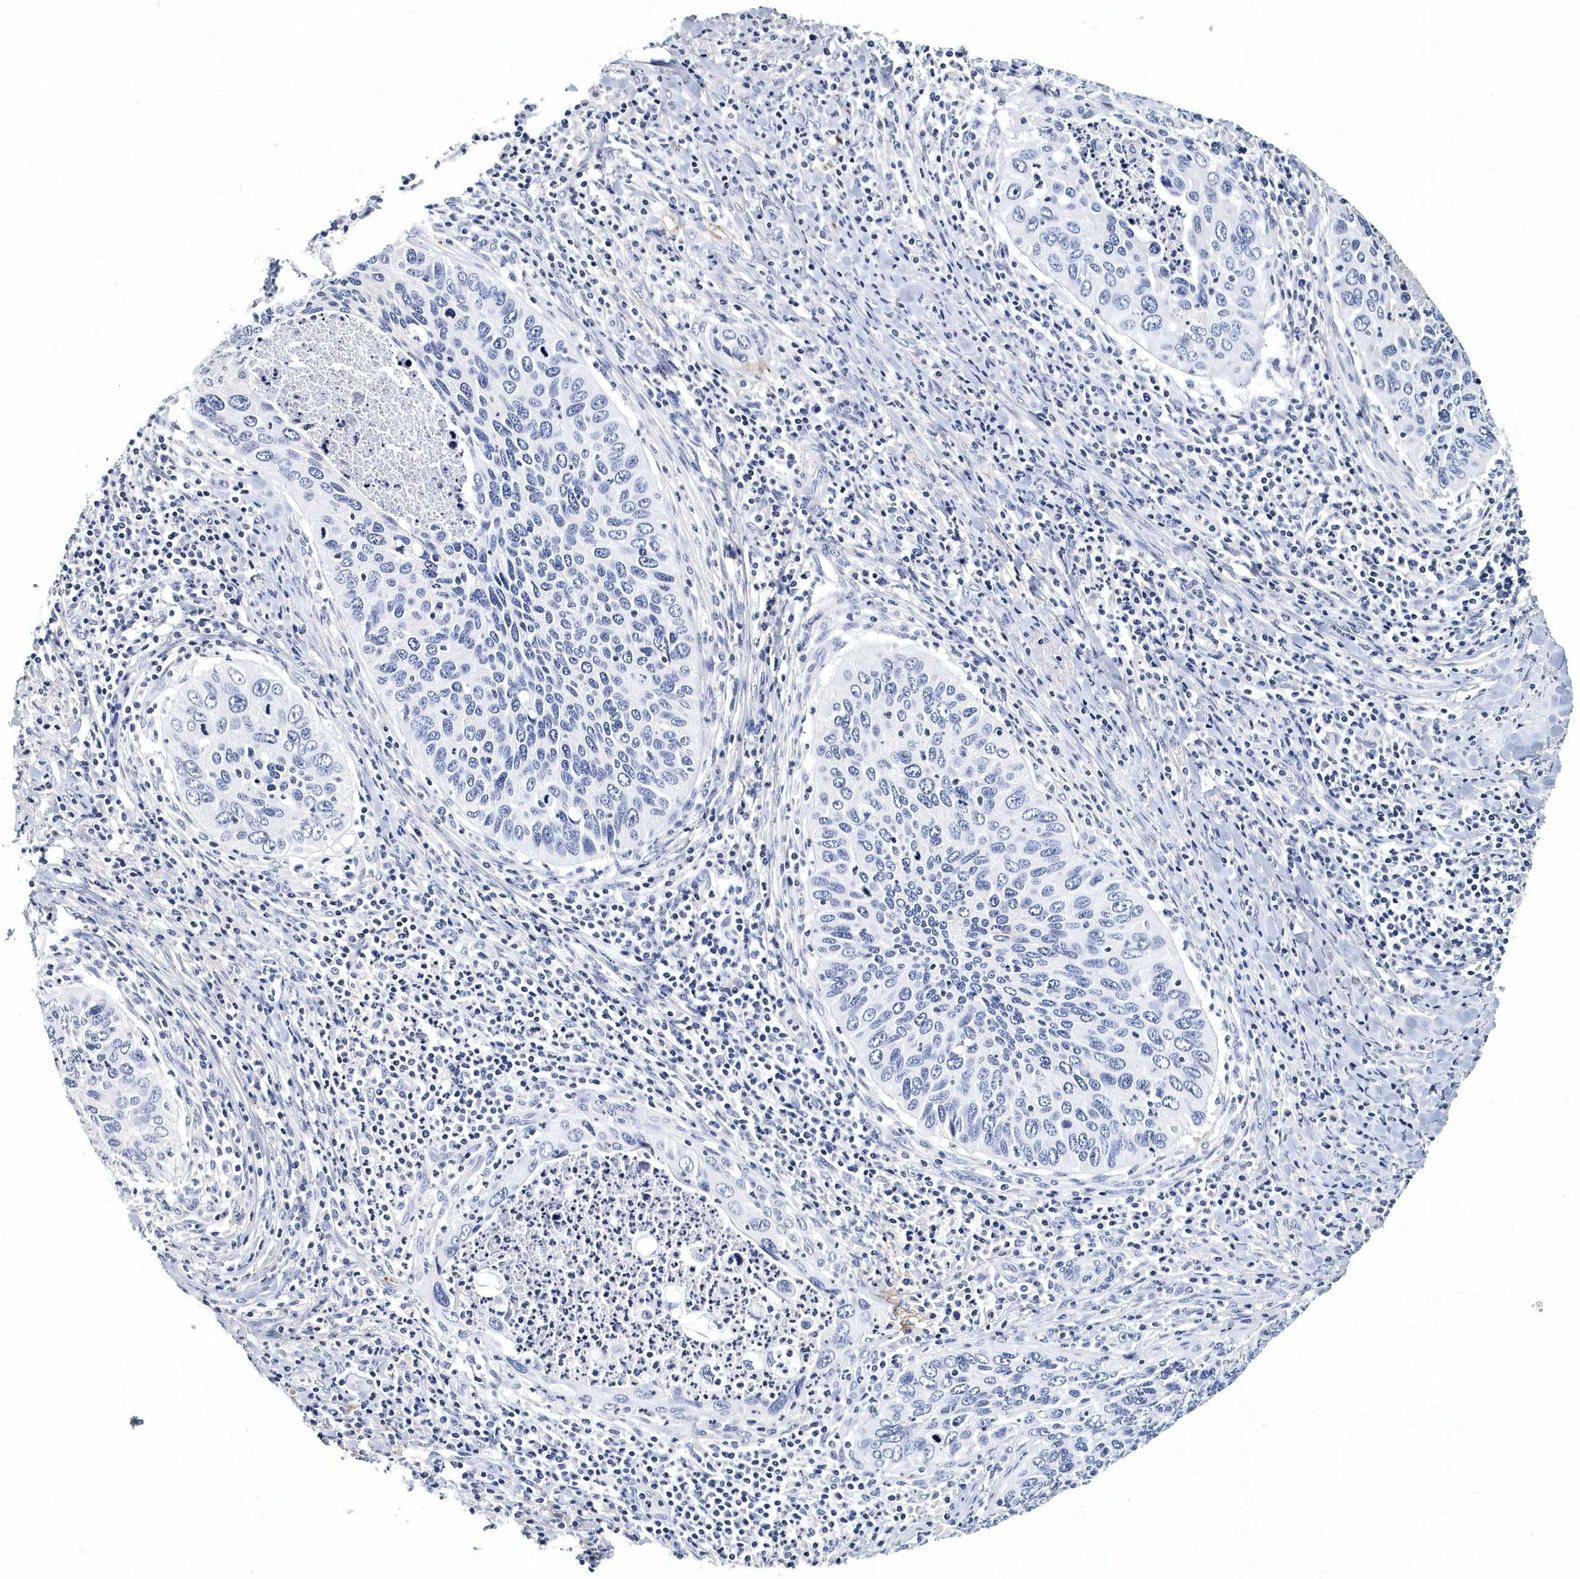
{"staining": {"intensity": "negative", "quantity": "none", "location": "none"}, "tissue": "cervical cancer", "cell_type": "Tumor cells", "image_type": "cancer", "snomed": [{"axis": "morphology", "description": "Squamous cell carcinoma, NOS"}, {"axis": "topography", "description": "Cervix"}], "caption": "Human cervical cancer (squamous cell carcinoma) stained for a protein using IHC demonstrates no staining in tumor cells.", "gene": "ITGA2B", "patient": {"sex": "female", "age": 38}}